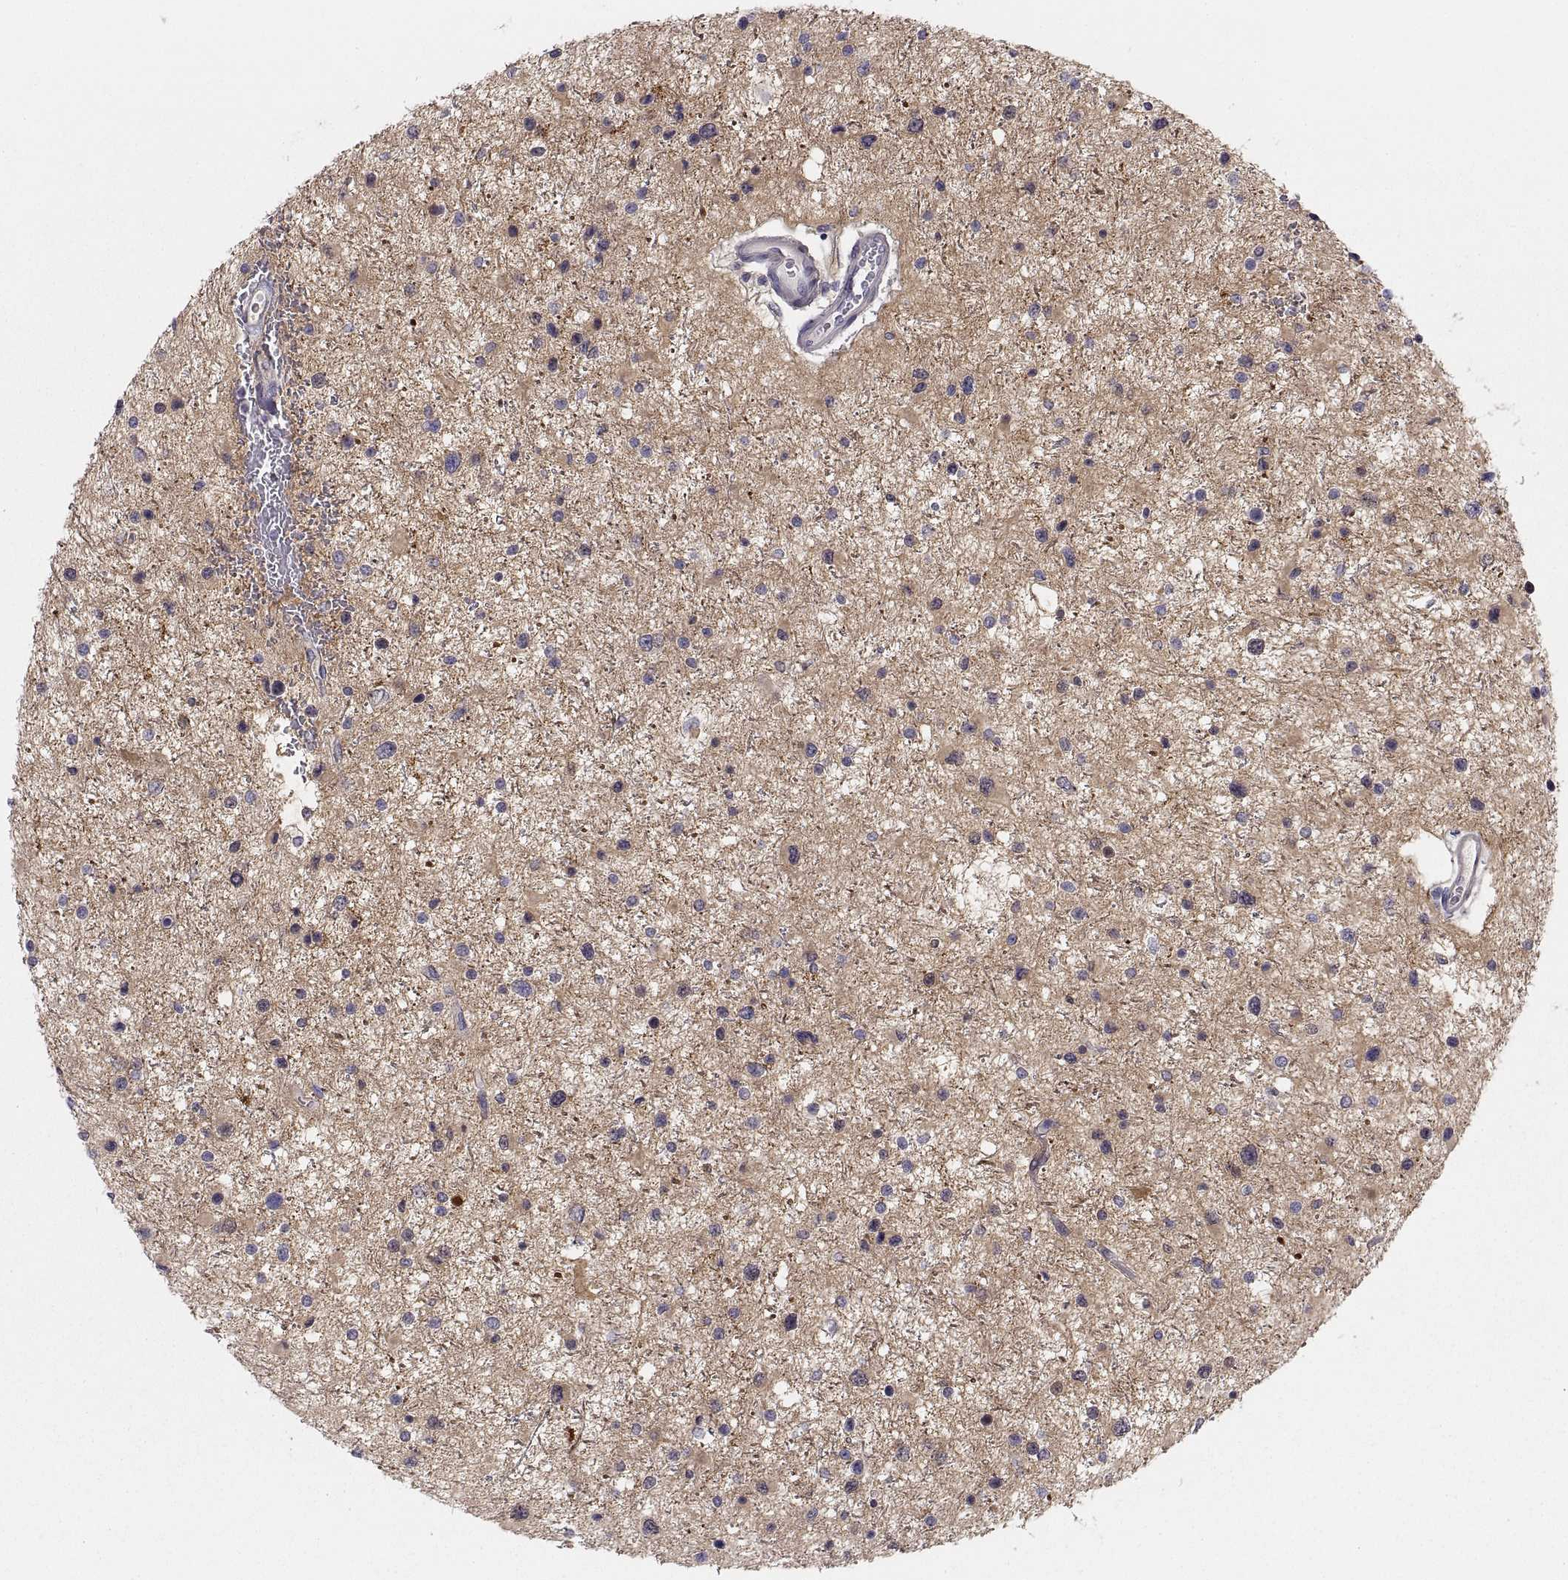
{"staining": {"intensity": "negative", "quantity": "none", "location": "none"}, "tissue": "glioma", "cell_type": "Tumor cells", "image_type": "cancer", "snomed": [{"axis": "morphology", "description": "Glioma, malignant, Low grade"}, {"axis": "topography", "description": "Brain"}], "caption": "Tumor cells are negative for brown protein staining in glioma. (Immunohistochemistry (ihc), brightfield microscopy, high magnification).", "gene": "STRC", "patient": {"sex": "female", "age": 32}}